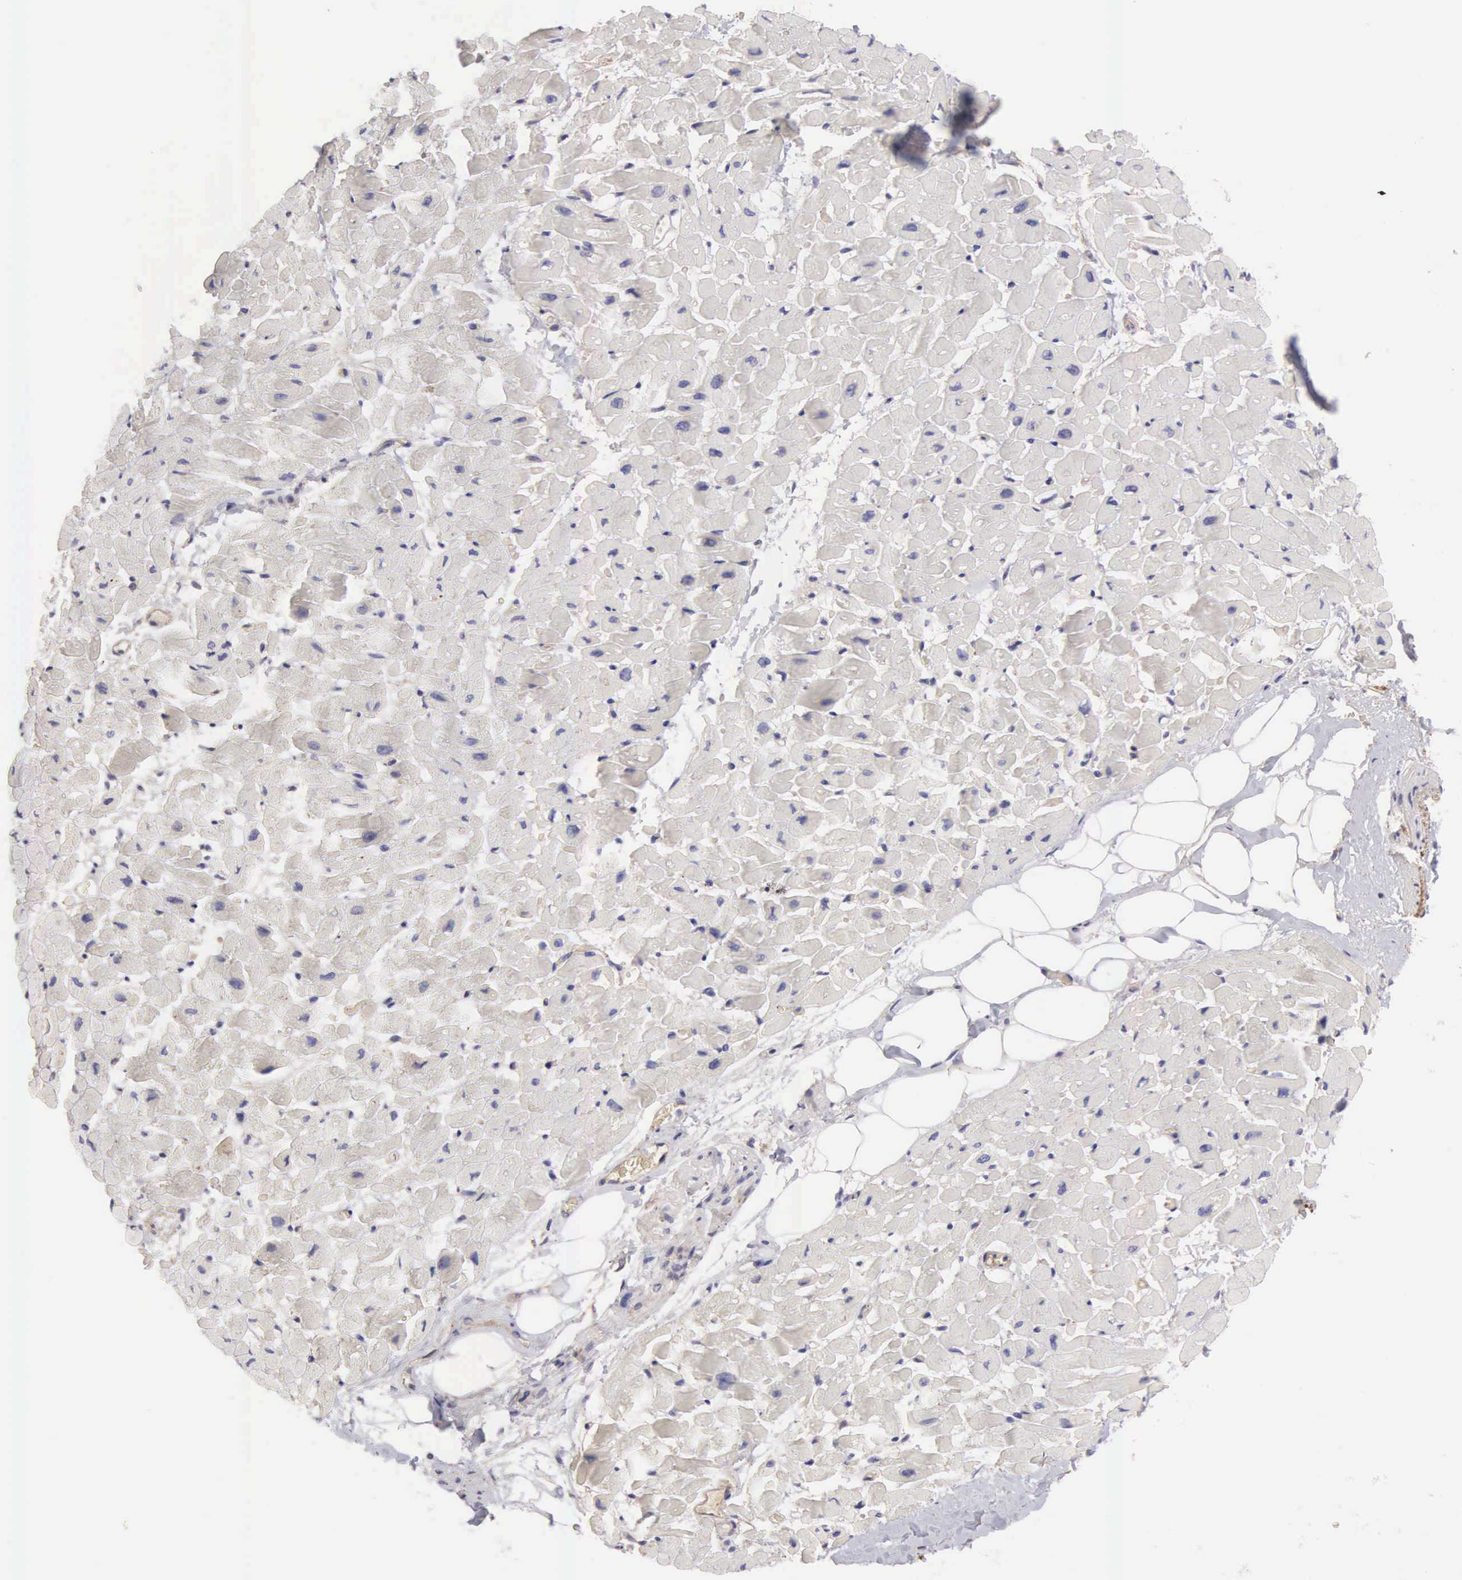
{"staining": {"intensity": "negative", "quantity": "none", "location": "none"}, "tissue": "heart muscle", "cell_type": "Cardiomyocytes", "image_type": "normal", "snomed": [{"axis": "morphology", "description": "Normal tissue, NOS"}, {"axis": "topography", "description": "Heart"}], "caption": "Immunohistochemistry (IHC) of normal heart muscle displays no positivity in cardiomyocytes. (DAB immunohistochemistry (IHC) visualized using brightfield microscopy, high magnification).", "gene": "CLU", "patient": {"sex": "male", "age": 45}}